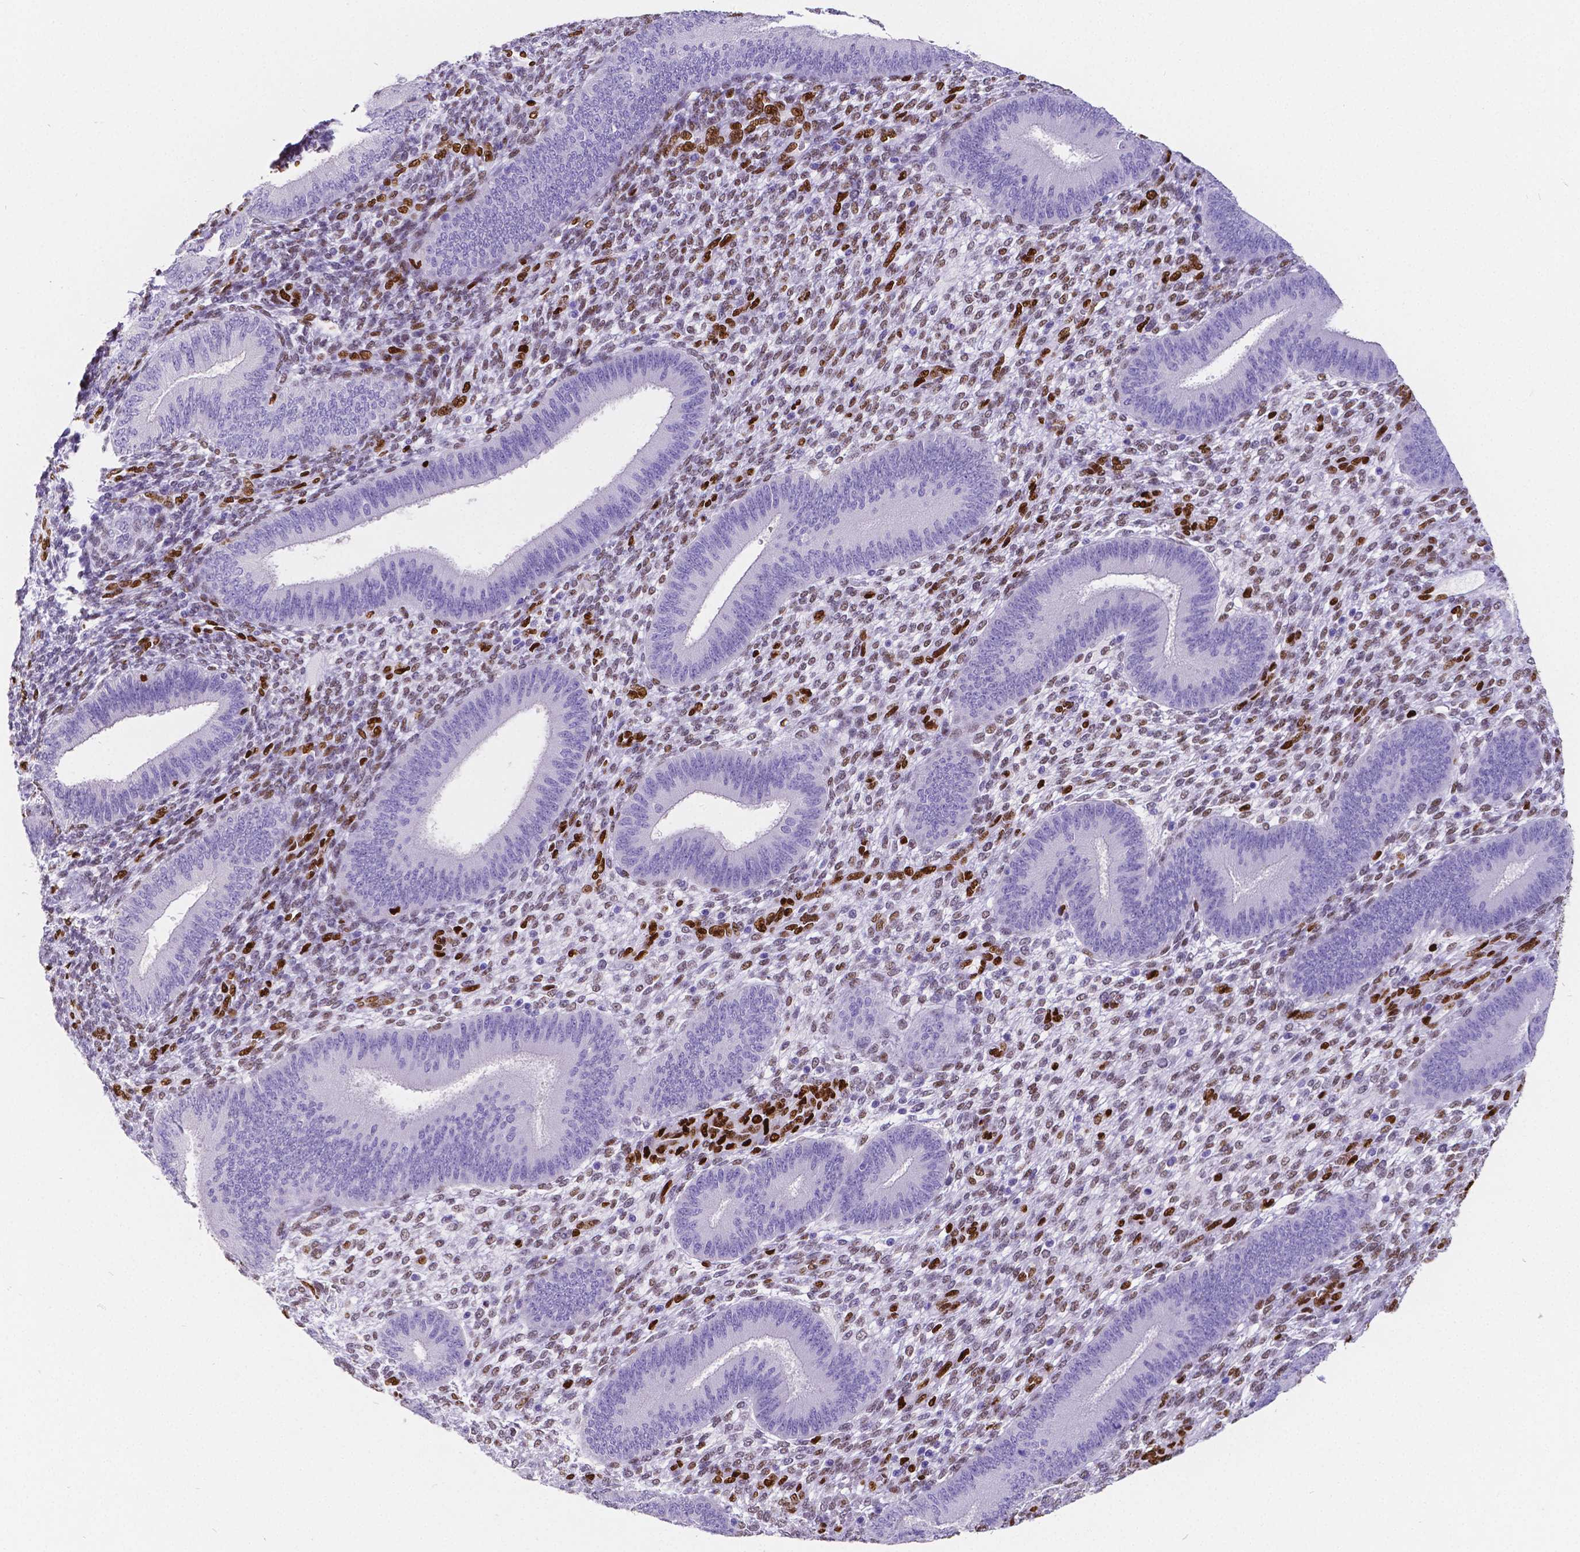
{"staining": {"intensity": "moderate", "quantity": "<25%", "location": "nuclear"}, "tissue": "endometrium", "cell_type": "Cells in endometrial stroma", "image_type": "normal", "snomed": [{"axis": "morphology", "description": "Normal tissue, NOS"}, {"axis": "topography", "description": "Endometrium"}], "caption": "Immunohistochemical staining of benign human endometrium demonstrates <25% levels of moderate nuclear protein expression in approximately <25% of cells in endometrial stroma. (IHC, brightfield microscopy, high magnification).", "gene": "MEF2C", "patient": {"sex": "female", "age": 39}}